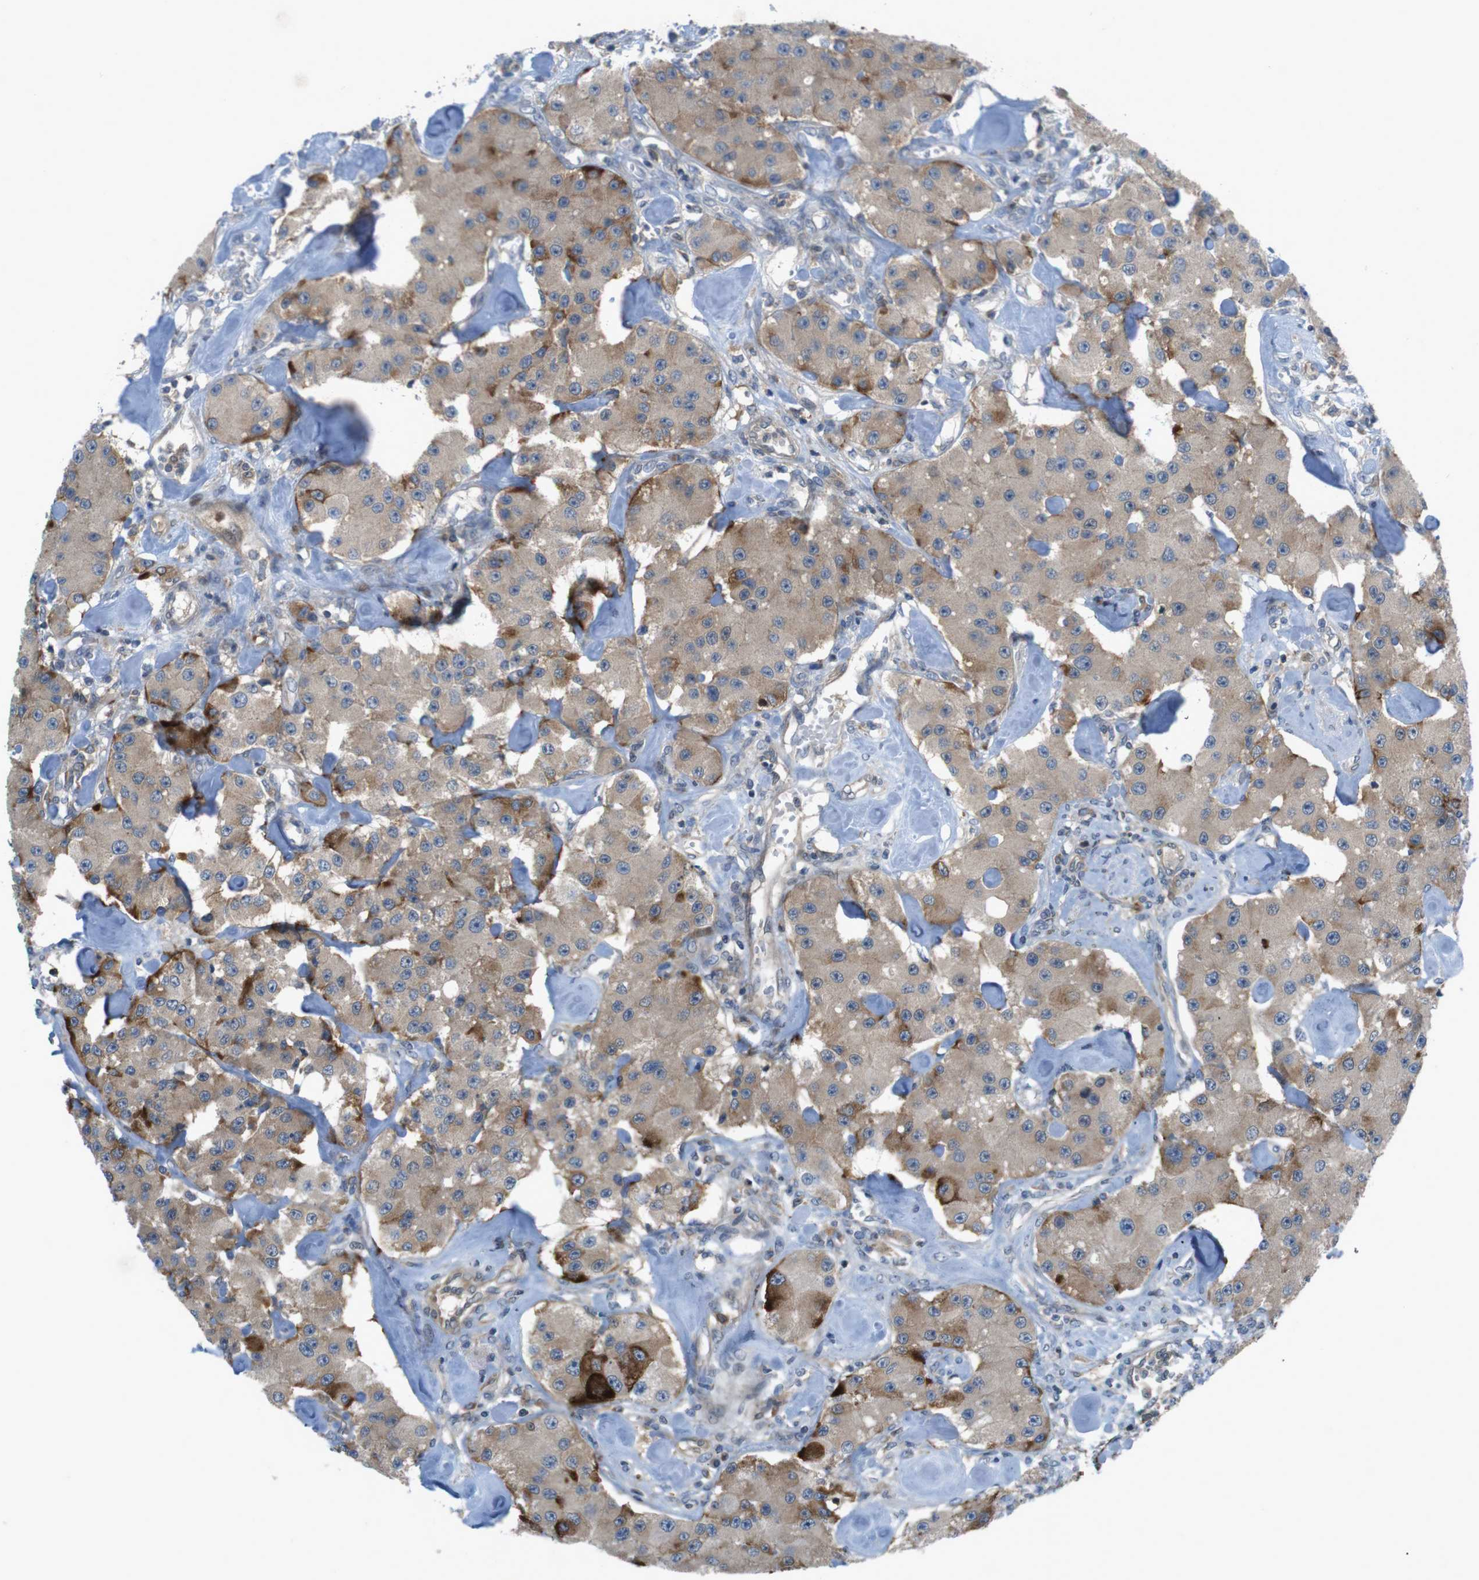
{"staining": {"intensity": "moderate", "quantity": ">75%", "location": "cytoplasmic/membranous"}, "tissue": "carcinoid", "cell_type": "Tumor cells", "image_type": "cancer", "snomed": [{"axis": "morphology", "description": "Carcinoid, malignant, NOS"}, {"axis": "topography", "description": "Pancreas"}], "caption": "Tumor cells demonstrate medium levels of moderate cytoplasmic/membranous positivity in approximately >75% of cells in carcinoid (malignant).", "gene": "MTHFD1", "patient": {"sex": "male", "age": 41}}